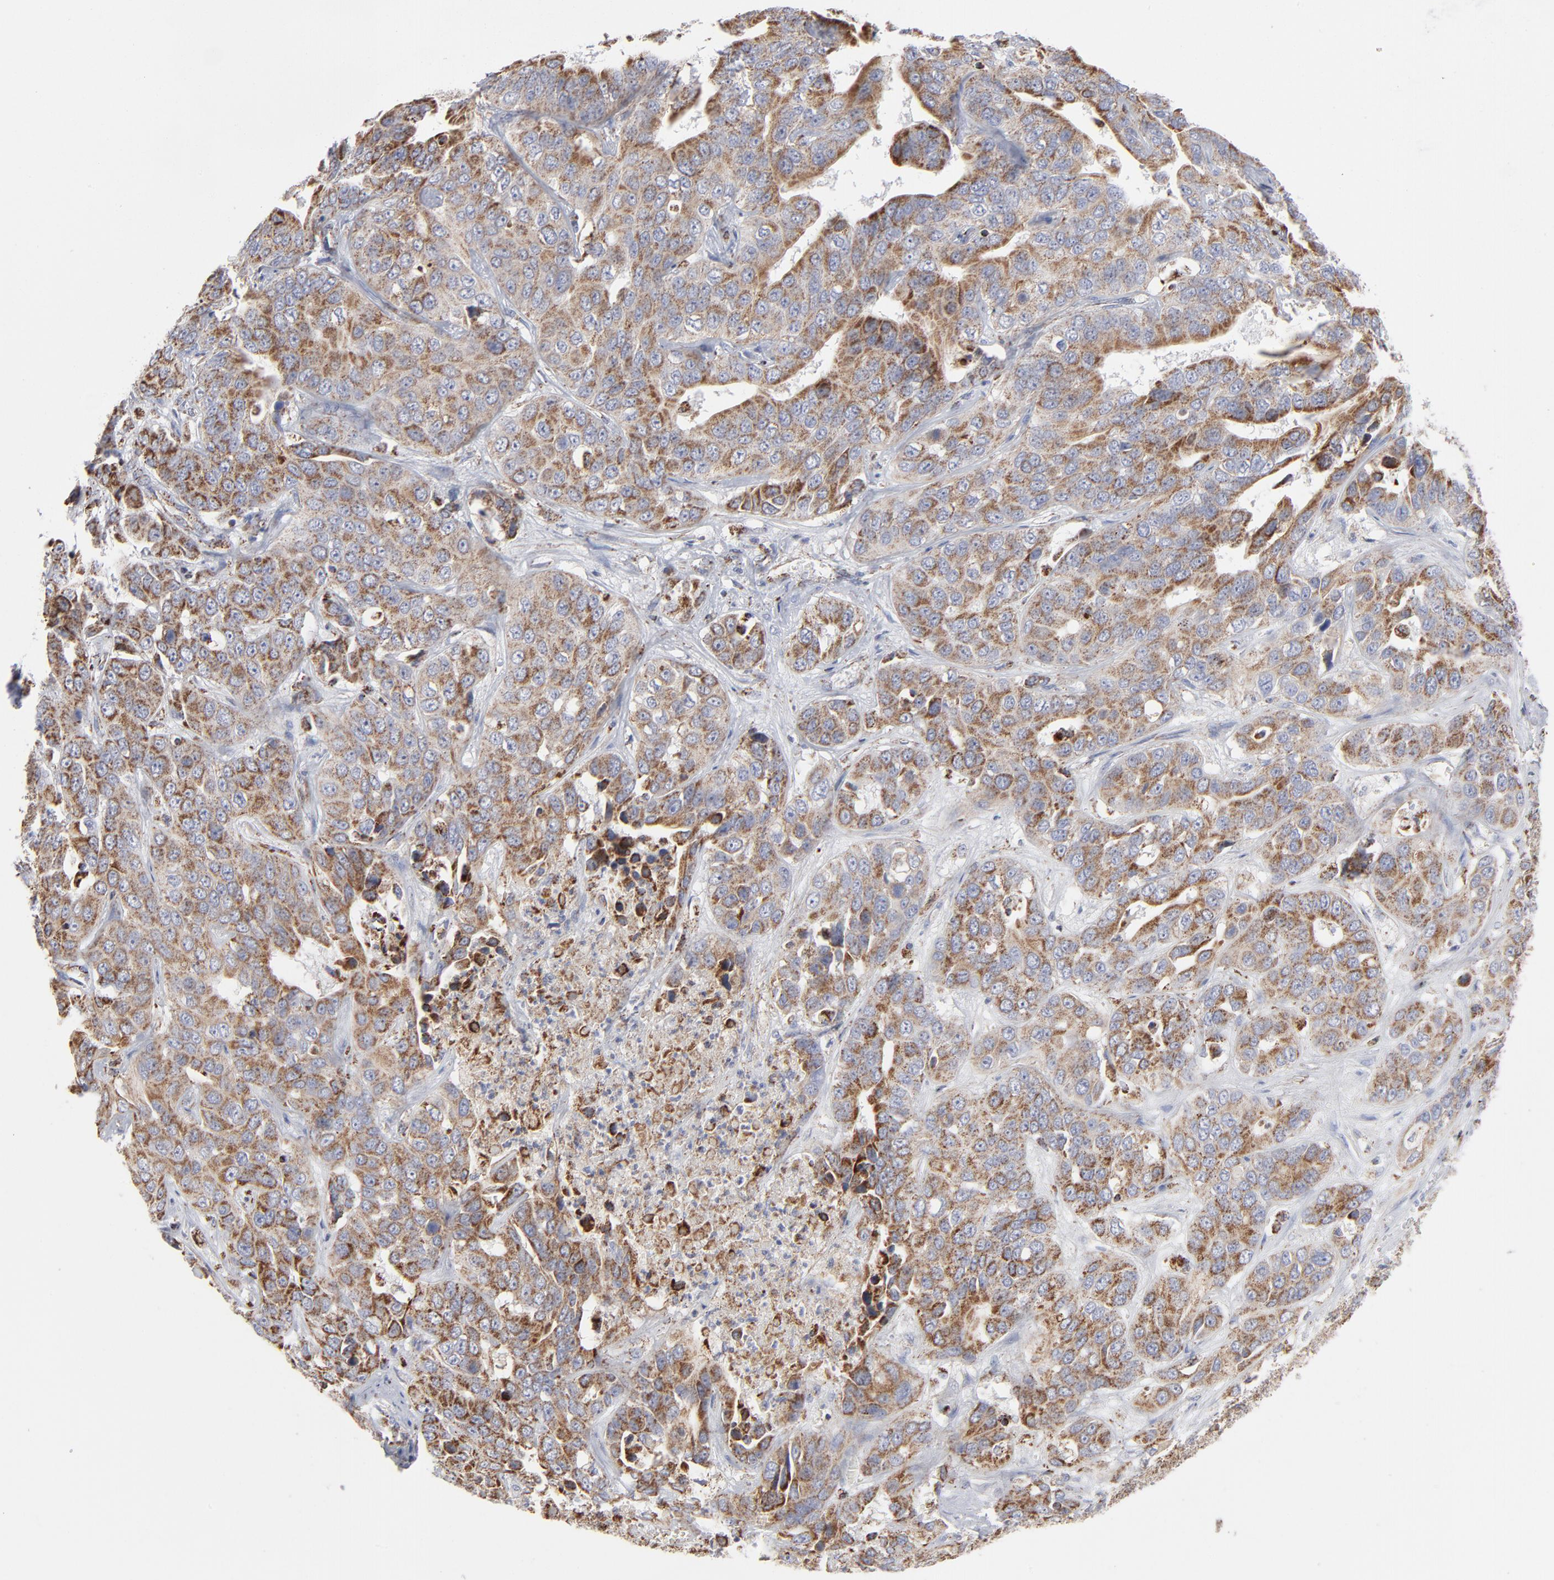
{"staining": {"intensity": "moderate", "quantity": ">75%", "location": "cytoplasmic/membranous"}, "tissue": "liver cancer", "cell_type": "Tumor cells", "image_type": "cancer", "snomed": [{"axis": "morphology", "description": "Cholangiocarcinoma"}, {"axis": "topography", "description": "Liver"}], "caption": "Human liver cholangiocarcinoma stained for a protein (brown) demonstrates moderate cytoplasmic/membranous positive positivity in about >75% of tumor cells.", "gene": "ASB3", "patient": {"sex": "female", "age": 52}}